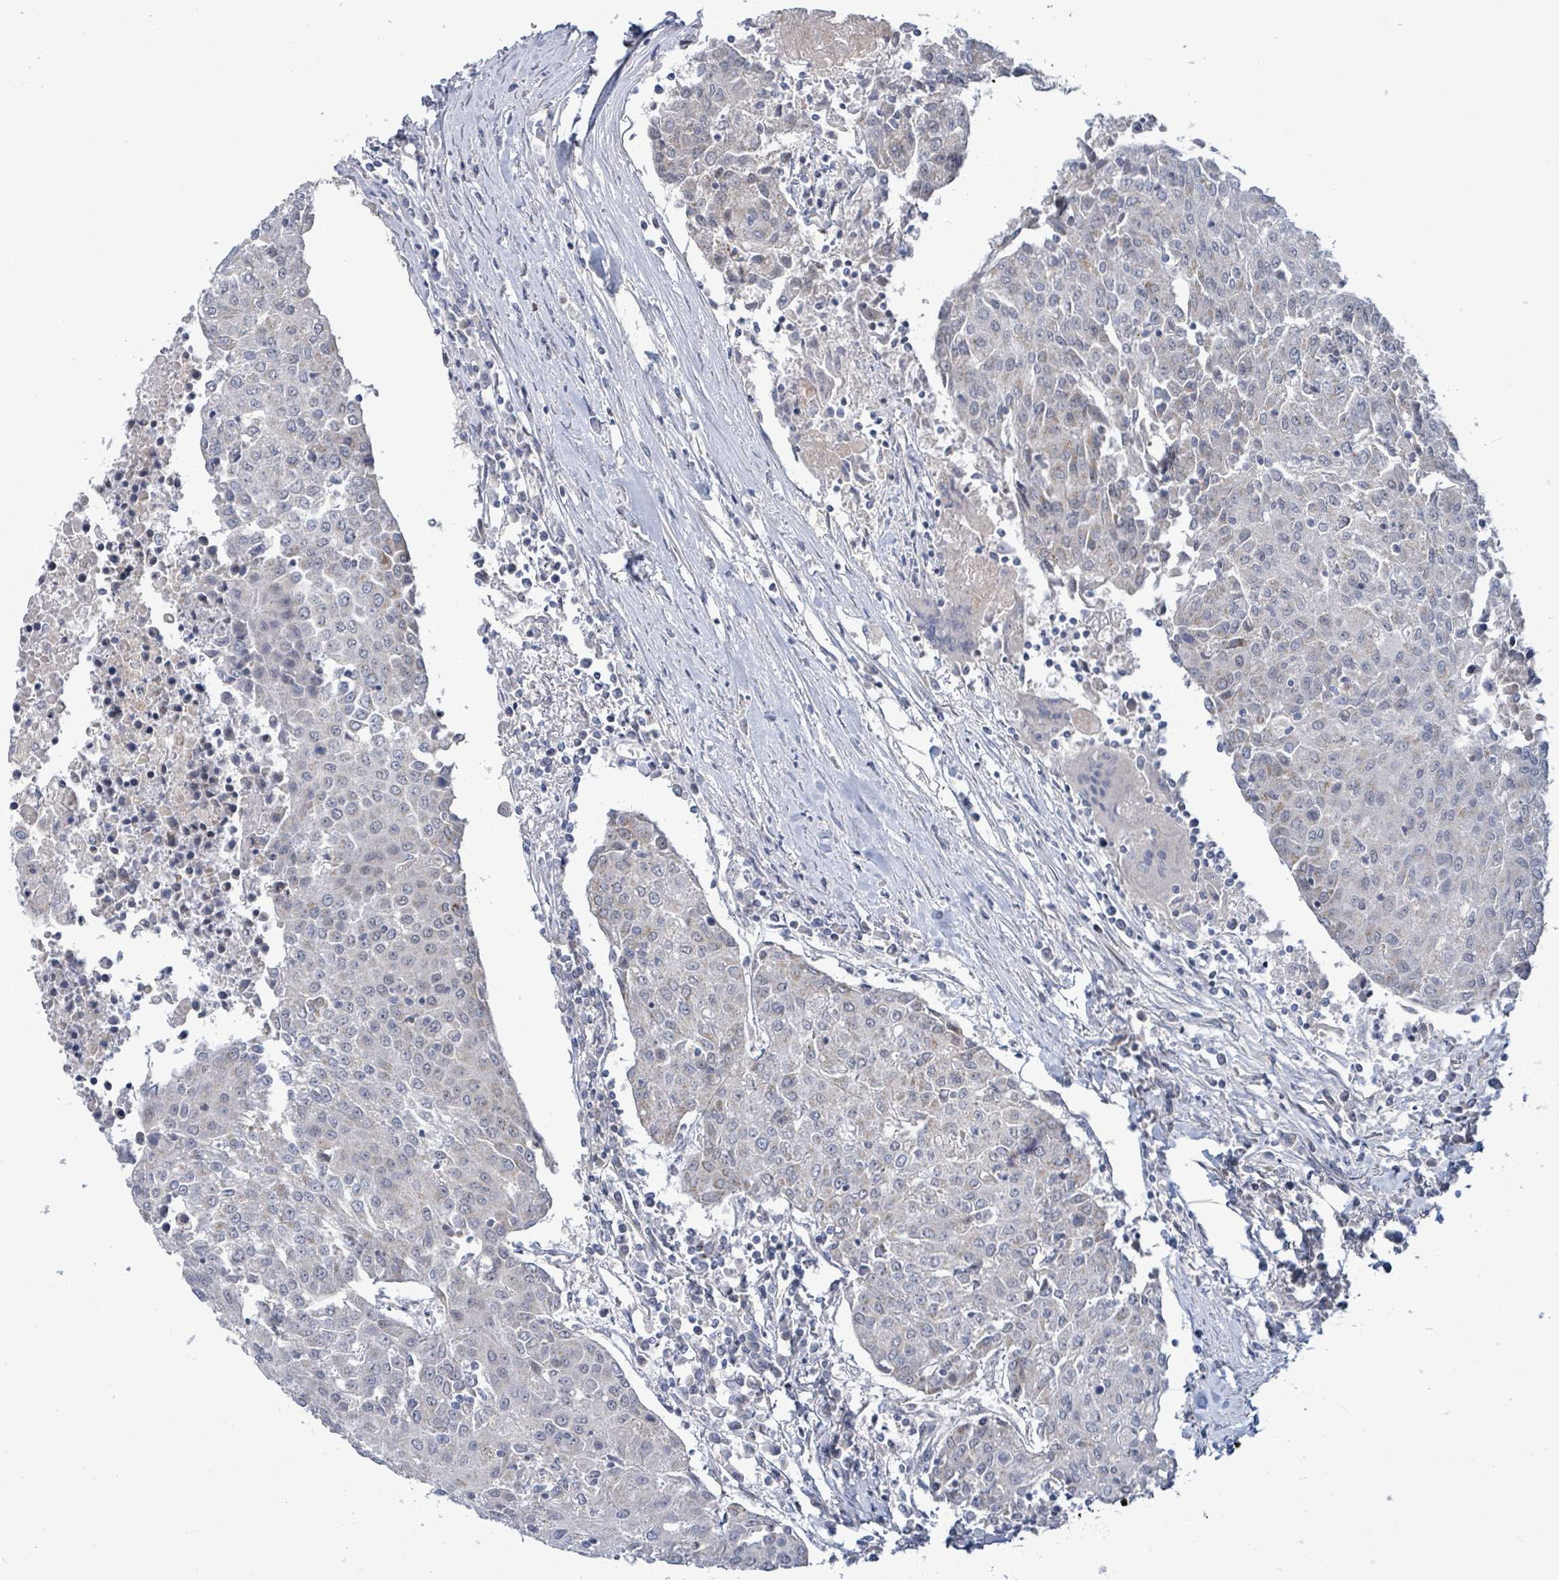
{"staining": {"intensity": "negative", "quantity": "none", "location": "none"}, "tissue": "urothelial cancer", "cell_type": "Tumor cells", "image_type": "cancer", "snomed": [{"axis": "morphology", "description": "Urothelial carcinoma, High grade"}, {"axis": "topography", "description": "Urinary bladder"}], "caption": "Urothelial cancer was stained to show a protein in brown. There is no significant expression in tumor cells. The staining is performed using DAB (3,3'-diaminobenzidine) brown chromogen with nuclei counter-stained in using hematoxylin.", "gene": "ZFPM1", "patient": {"sex": "female", "age": 85}}